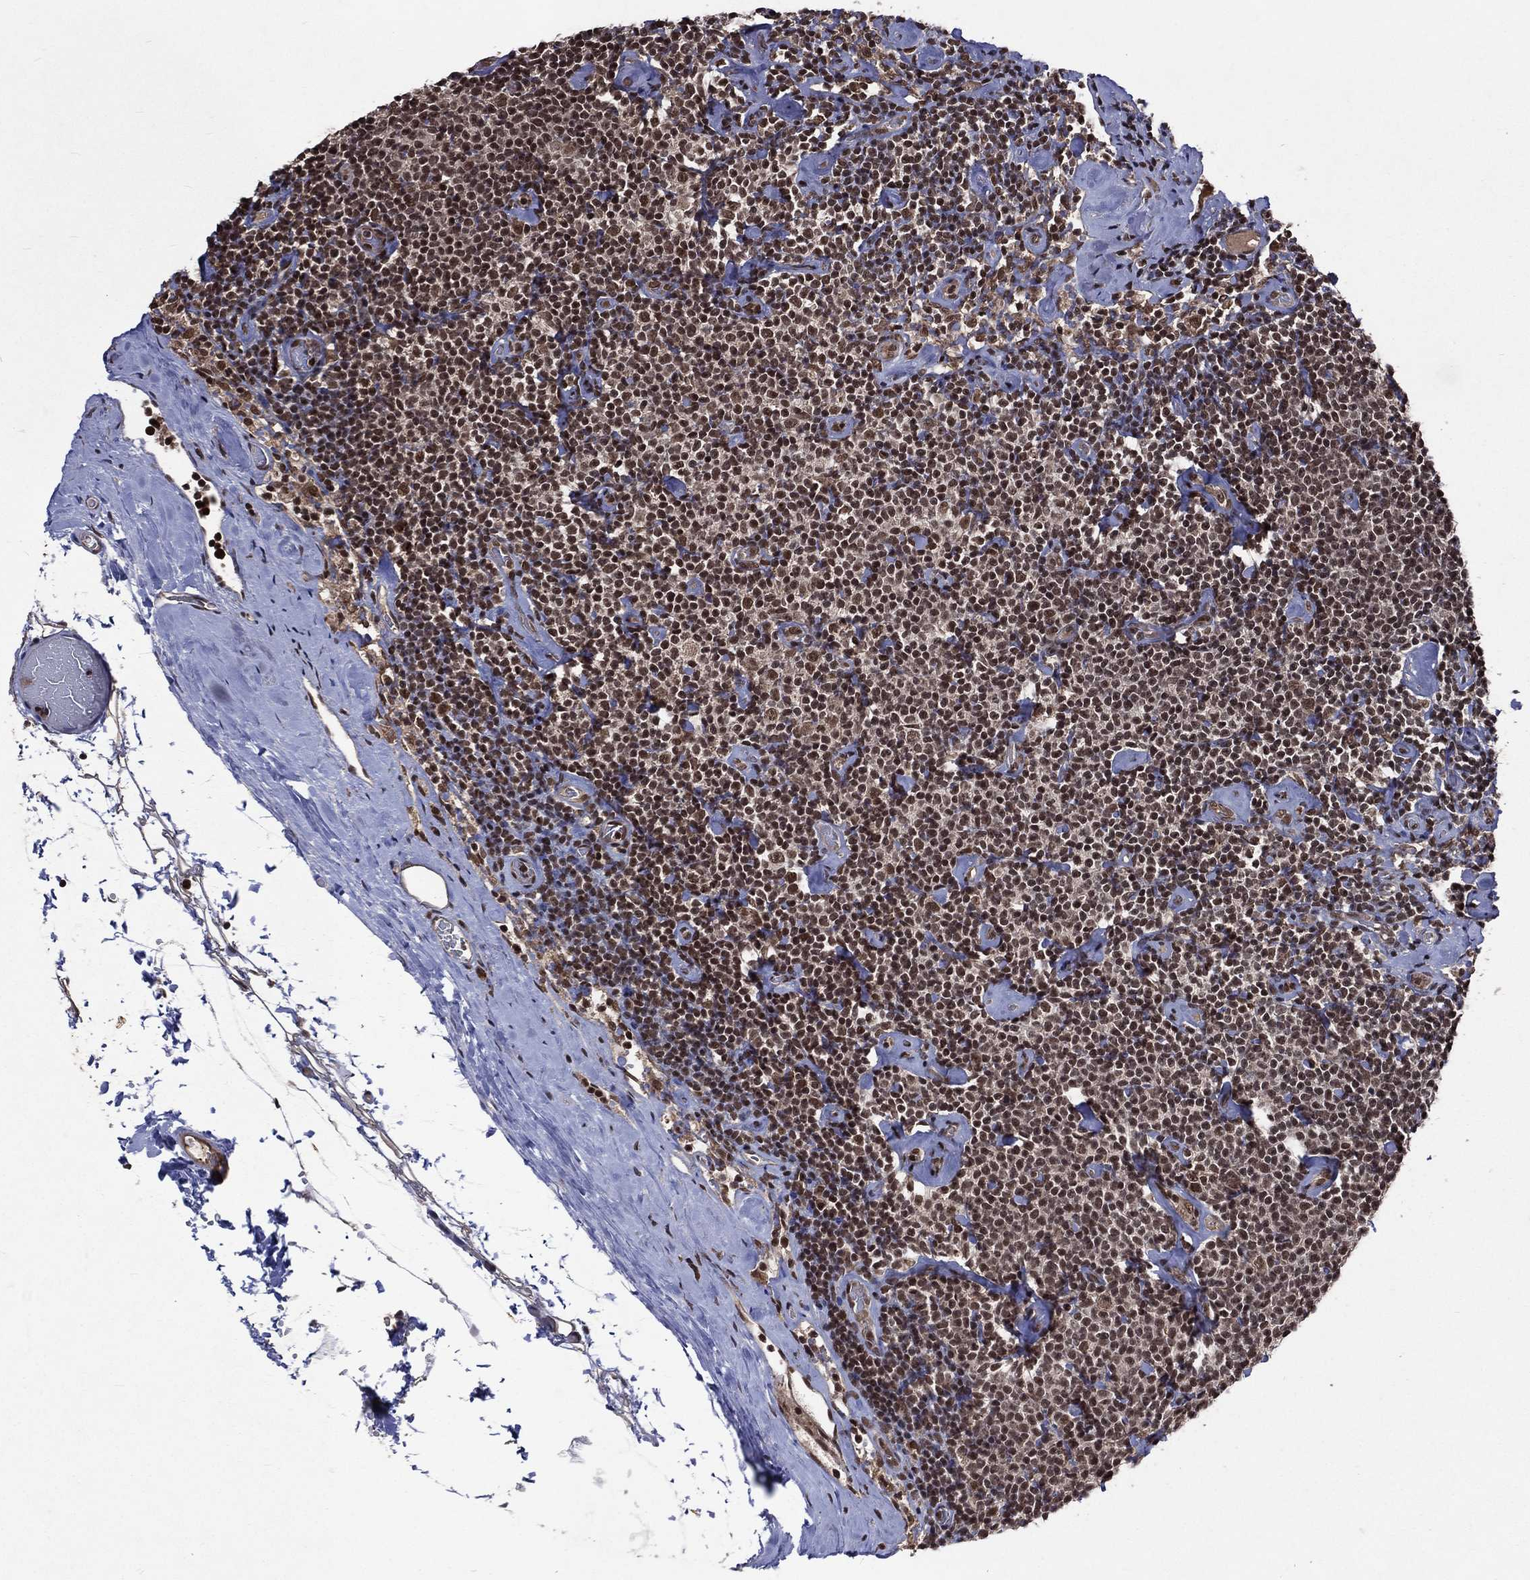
{"staining": {"intensity": "strong", "quantity": "25%-75%", "location": "nuclear"}, "tissue": "lymphoma", "cell_type": "Tumor cells", "image_type": "cancer", "snomed": [{"axis": "morphology", "description": "Malignant lymphoma, non-Hodgkin's type, Low grade"}, {"axis": "topography", "description": "Lymph node"}], "caption": "High-power microscopy captured an immunohistochemistry micrograph of malignant lymphoma, non-Hodgkin's type (low-grade), revealing strong nuclear positivity in approximately 25%-75% of tumor cells. (DAB IHC with brightfield microscopy, high magnification).", "gene": "DMAP1", "patient": {"sex": "male", "age": 81}}